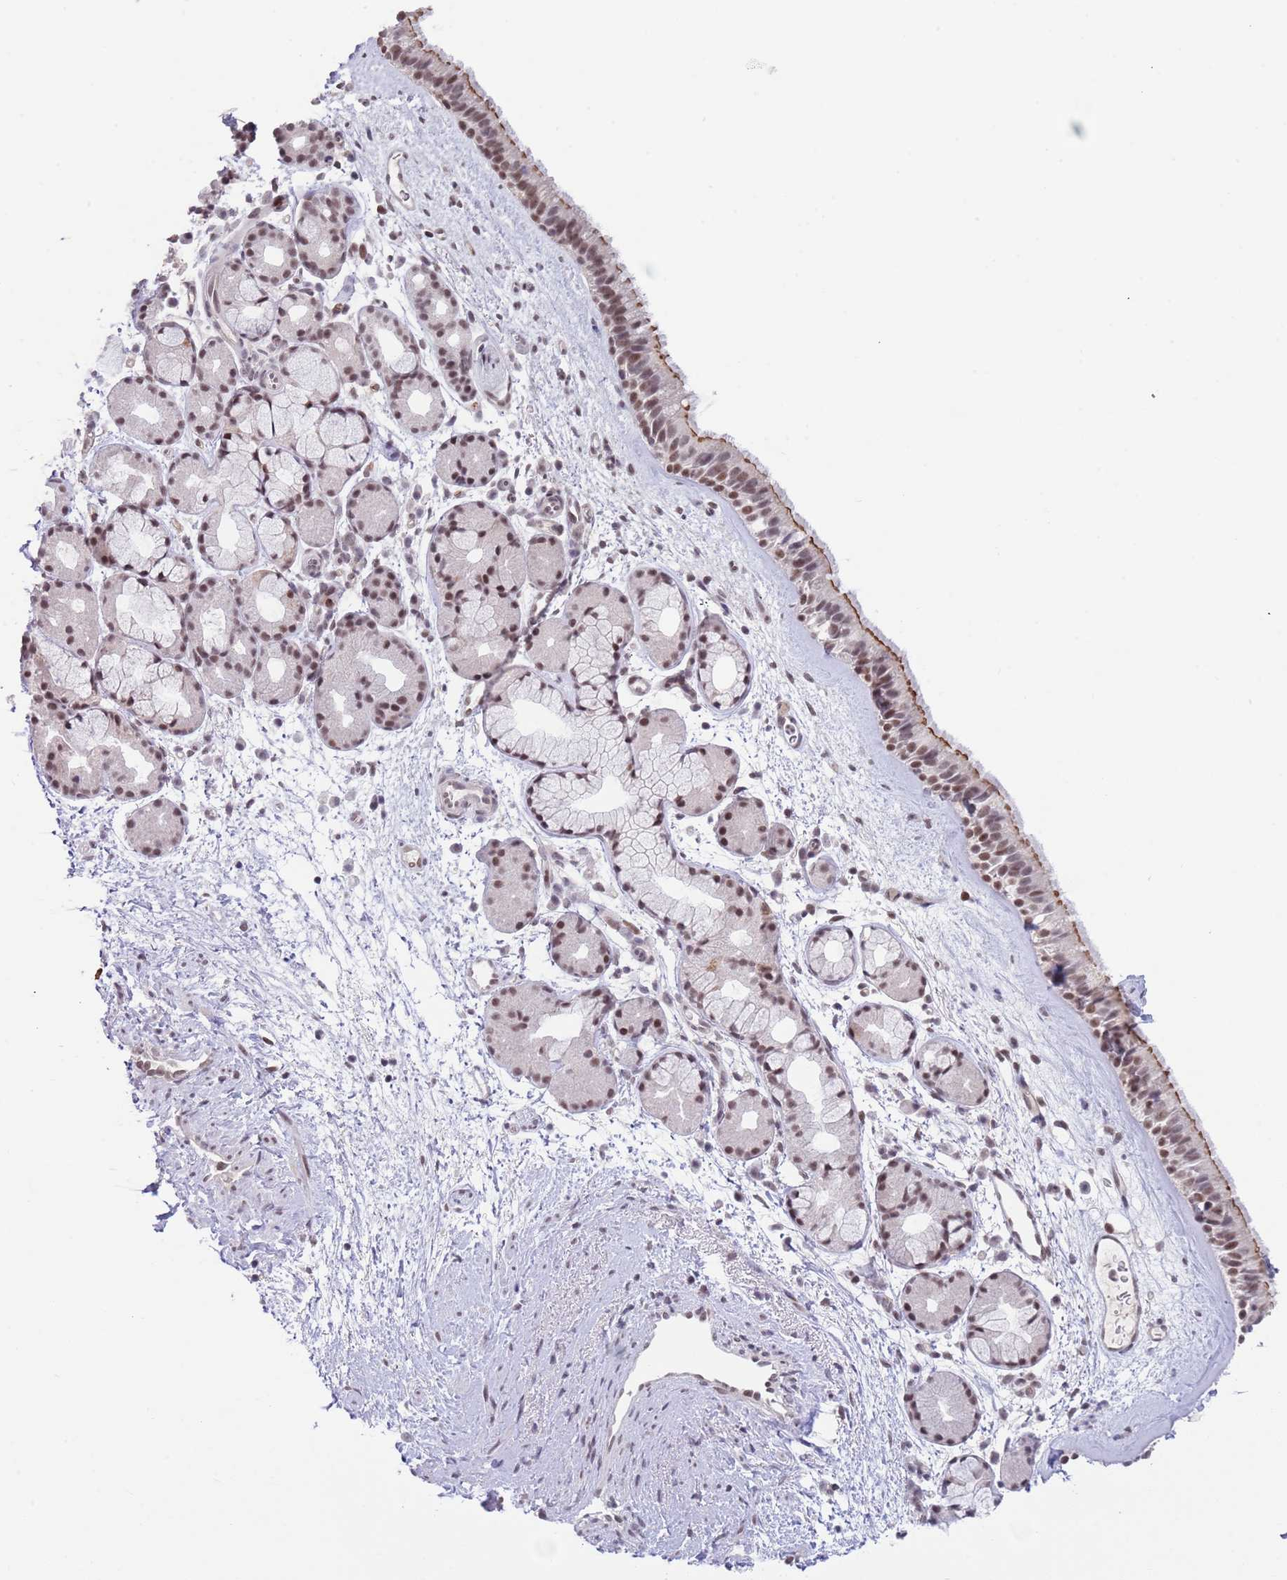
{"staining": {"intensity": "moderate", "quantity": ">75%", "location": "cytoplasmic/membranous,nuclear"}, "tissue": "nasopharynx", "cell_type": "Respiratory epithelial cells", "image_type": "normal", "snomed": [{"axis": "morphology", "description": "Normal tissue, NOS"}, {"axis": "topography", "description": "Nasopharynx"}], "caption": "The micrograph reveals a brown stain indicating the presence of a protein in the cytoplasmic/membranous,nuclear of respiratory epithelial cells in nasopharynx. The protein is shown in brown color, while the nuclei are stained blue.", "gene": "RFX1", "patient": {"sex": "female", "age": 81}}